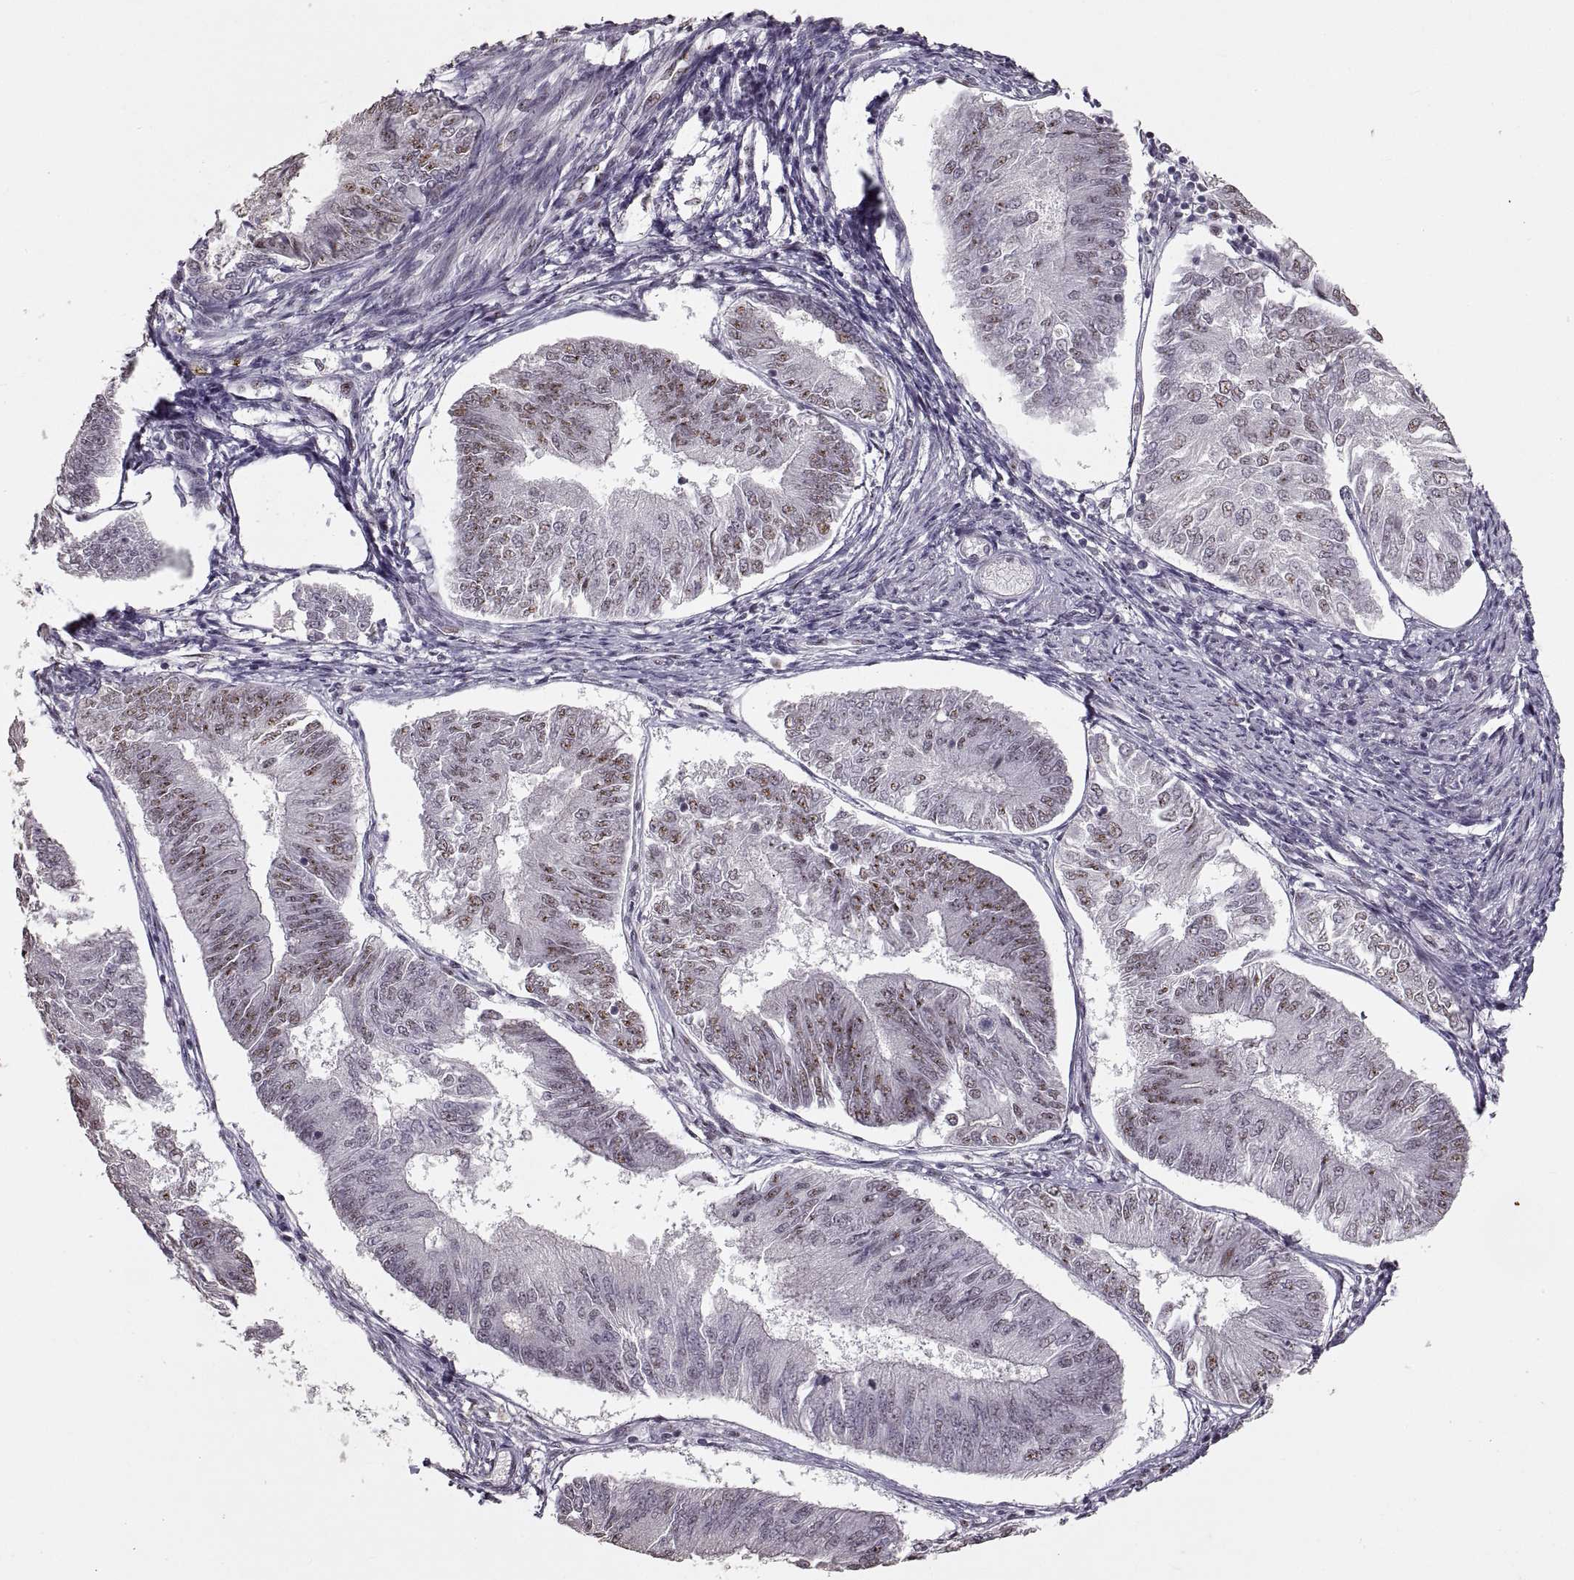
{"staining": {"intensity": "moderate", "quantity": "<25%", "location": "nuclear"}, "tissue": "endometrial cancer", "cell_type": "Tumor cells", "image_type": "cancer", "snomed": [{"axis": "morphology", "description": "Adenocarcinoma, NOS"}, {"axis": "topography", "description": "Endometrium"}], "caption": "This image demonstrates IHC staining of adenocarcinoma (endometrial), with low moderate nuclear staining in approximately <25% of tumor cells.", "gene": "PALS1", "patient": {"sex": "female", "age": 58}}